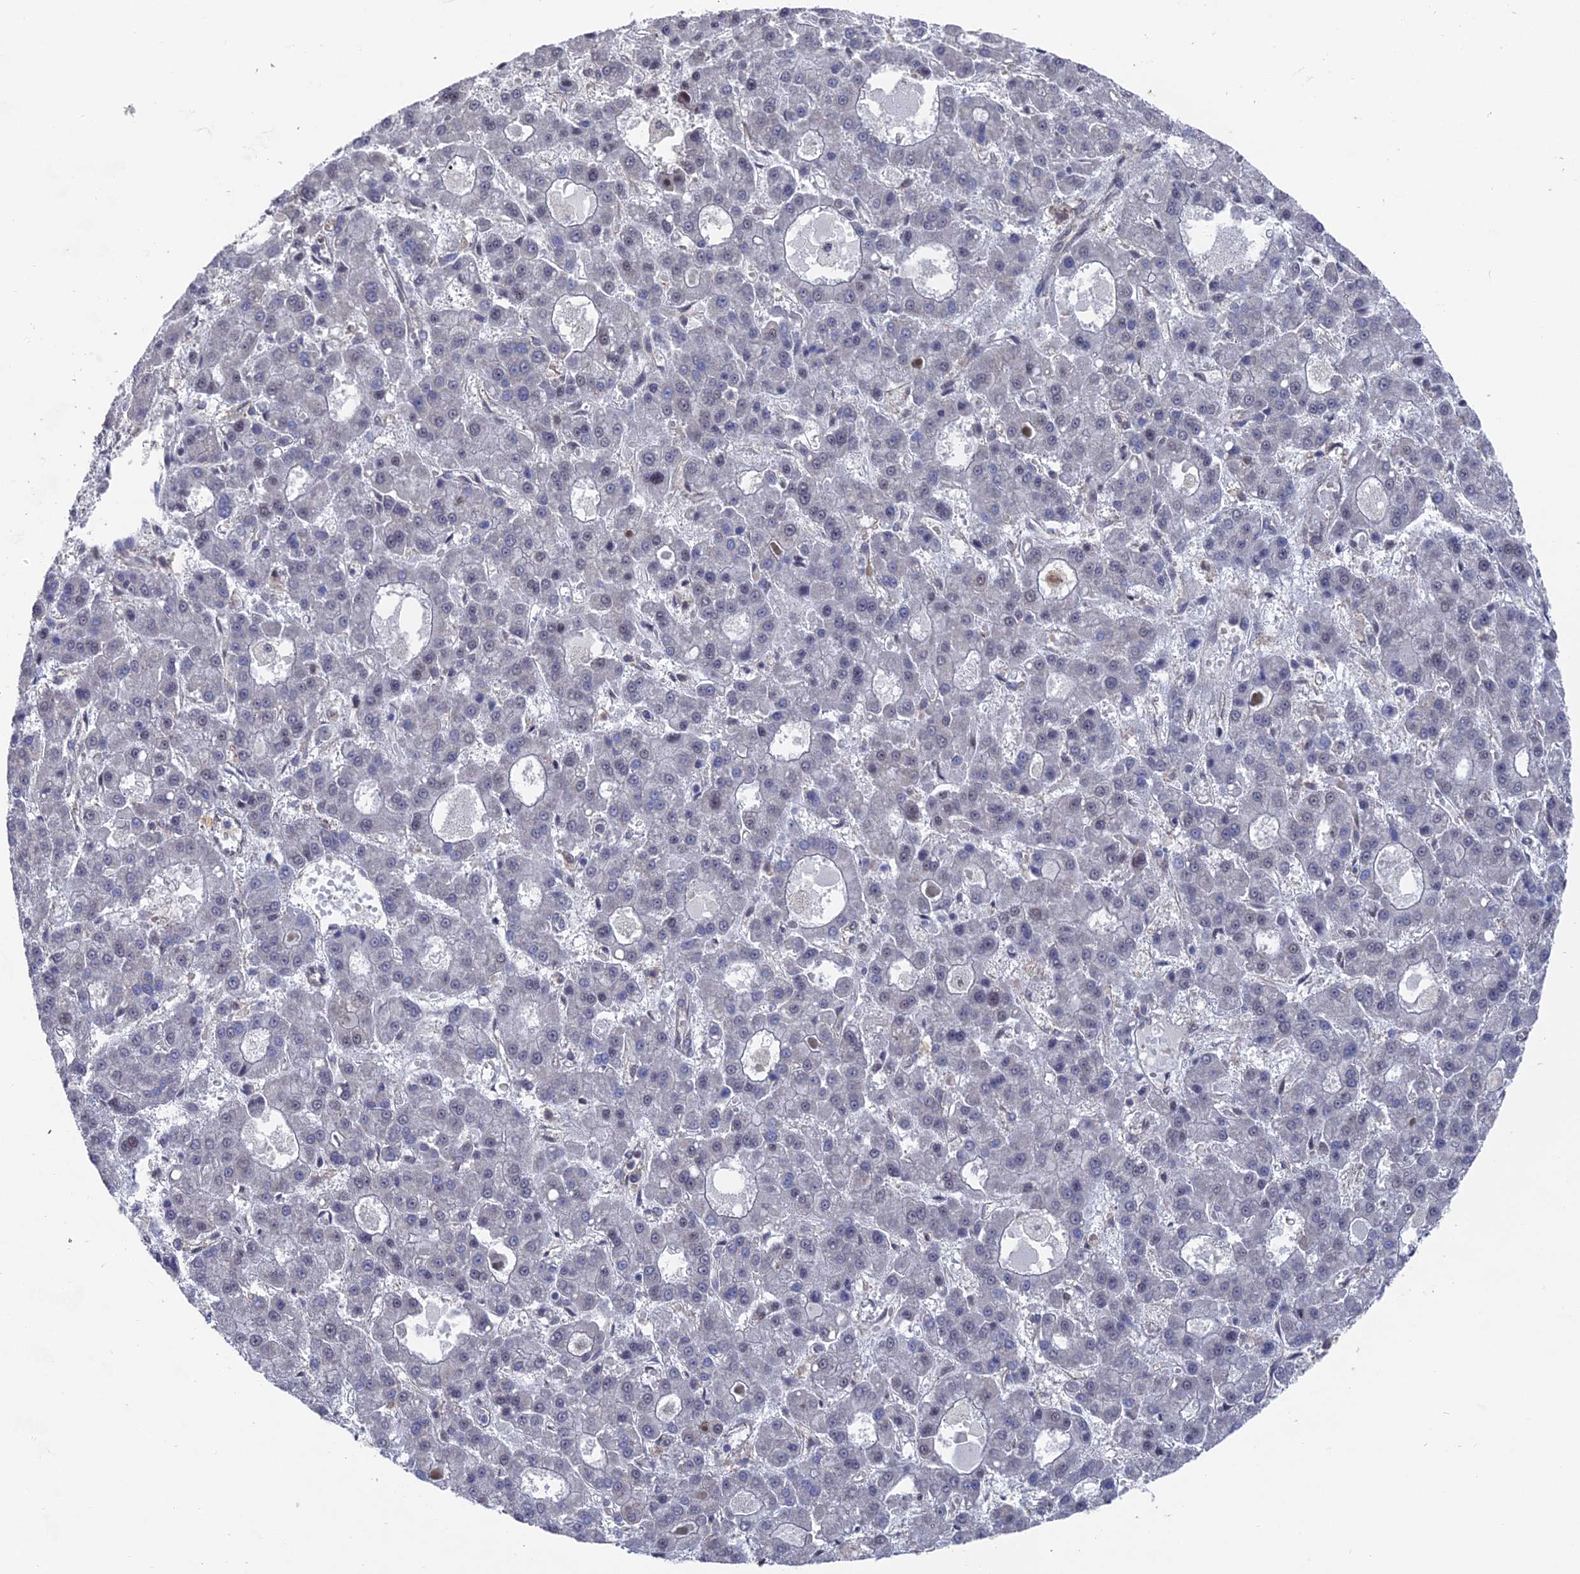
{"staining": {"intensity": "negative", "quantity": "none", "location": "none"}, "tissue": "liver cancer", "cell_type": "Tumor cells", "image_type": "cancer", "snomed": [{"axis": "morphology", "description": "Carcinoma, Hepatocellular, NOS"}, {"axis": "topography", "description": "Liver"}], "caption": "Hepatocellular carcinoma (liver) was stained to show a protein in brown. There is no significant expression in tumor cells.", "gene": "UNC5D", "patient": {"sex": "male", "age": 70}}